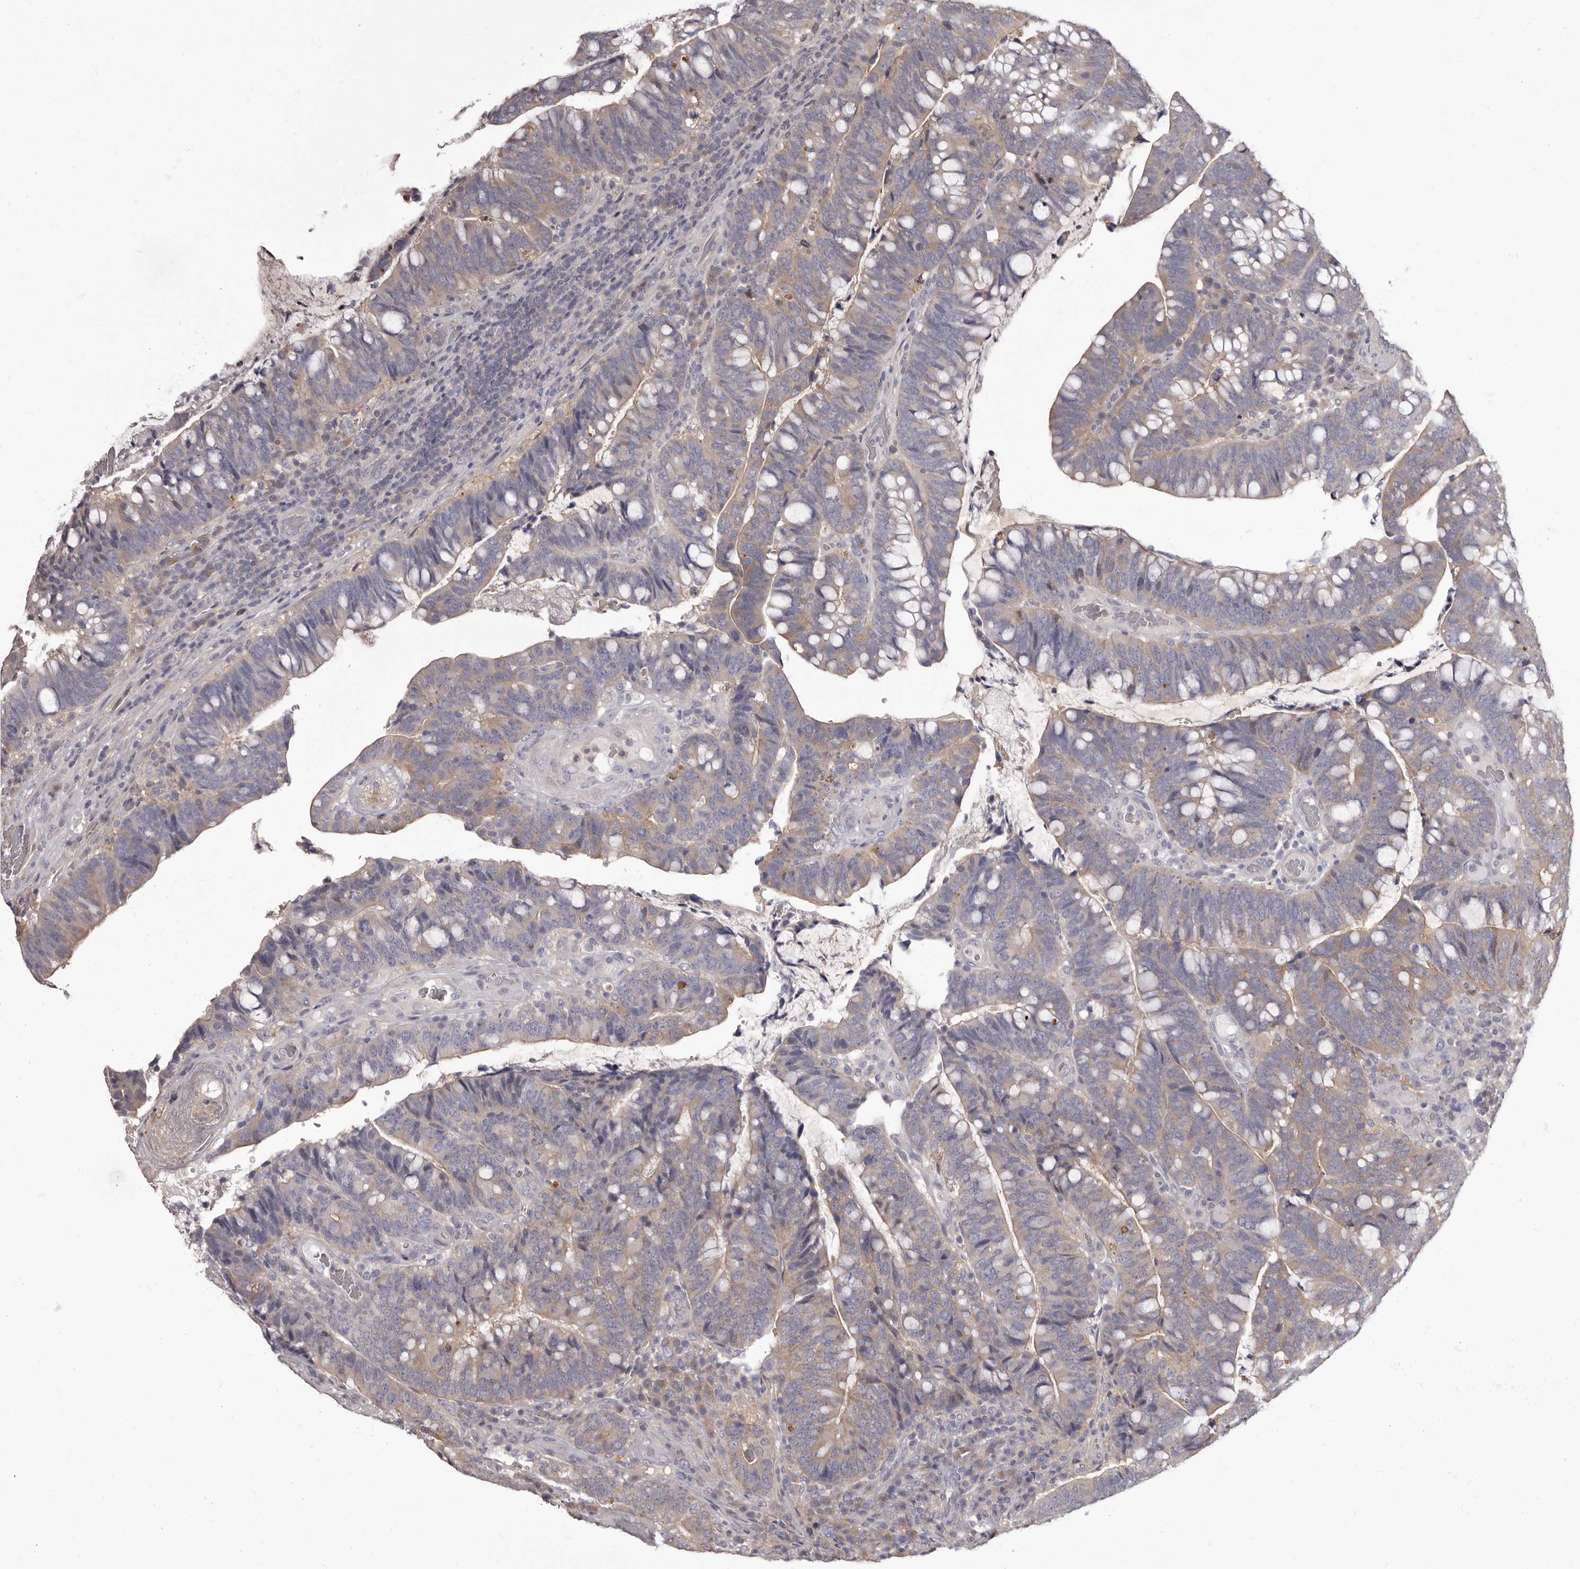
{"staining": {"intensity": "weak", "quantity": "<25%", "location": "cytoplasmic/membranous"}, "tissue": "colorectal cancer", "cell_type": "Tumor cells", "image_type": "cancer", "snomed": [{"axis": "morphology", "description": "Adenocarcinoma, NOS"}, {"axis": "topography", "description": "Colon"}], "caption": "This is an immunohistochemistry (IHC) photomicrograph of colorectal cancer. There is no positivity in tumor cells.", "gene": "APEH", "patient": {"sex": "female", "age": 66}}